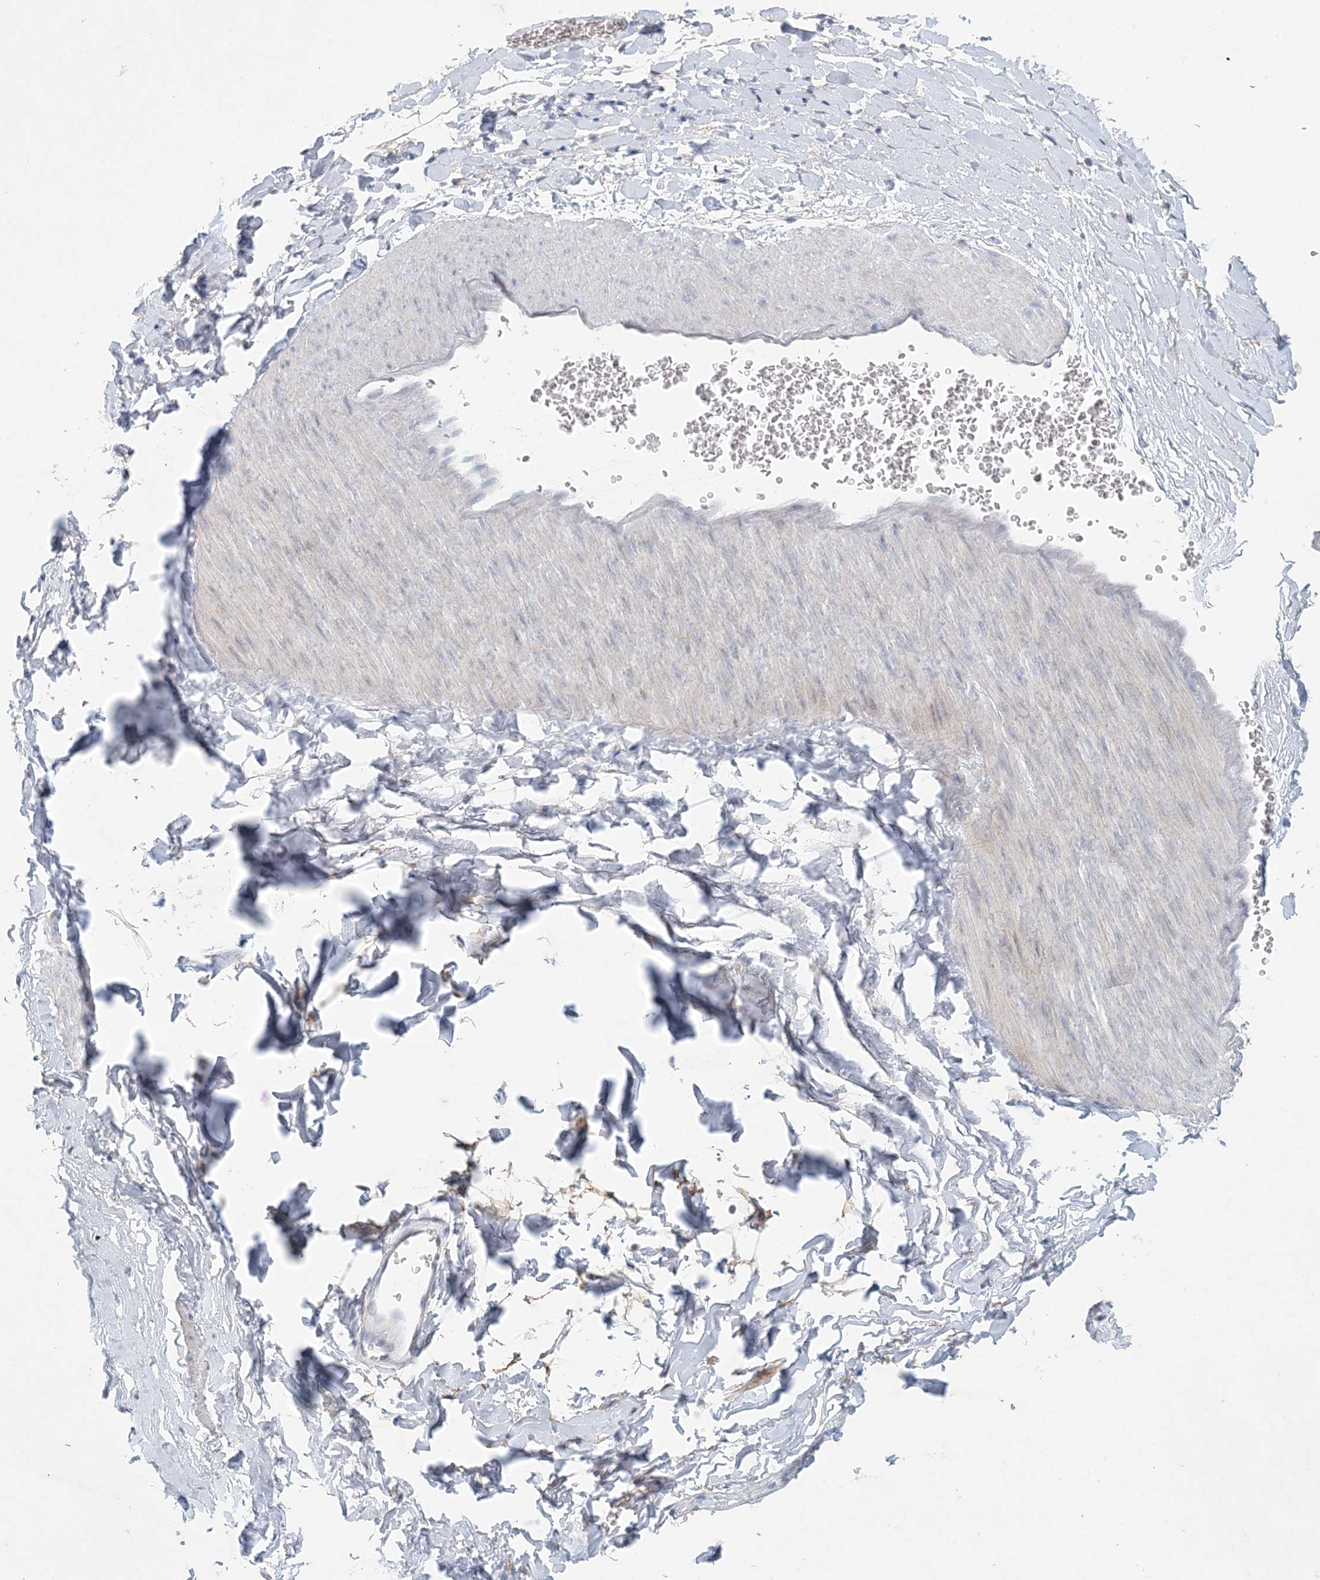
{"staining": {"intensity": "negative", "quantity": "none", "location": "none"}, "tissue": "adipose tissue", "cell_type": "Adipocytes", "image_type": "normal", "snomed": [{"axis": "morphology", "description": "Normal tissue, NOS"}, {"axis": "topography", "description": "Gallbladder"}, {"axis": "topography", "description": "Peripheral nerve tissue"}], "caption": "This image is of normal adipose tissue stained with IHC to label a protein in brown with the nuclei are counter-stained blue. There is no staining in adipocytes. Brightfield microscopy of immunohistochemistry (IHC) stained with DAB (3,3'-diaminobenzidine) (brown) and hematoxylin (blue), captured at high magnification.", "gene": "ZNF385D", "patient": {"sex": "male", "age": 38}}